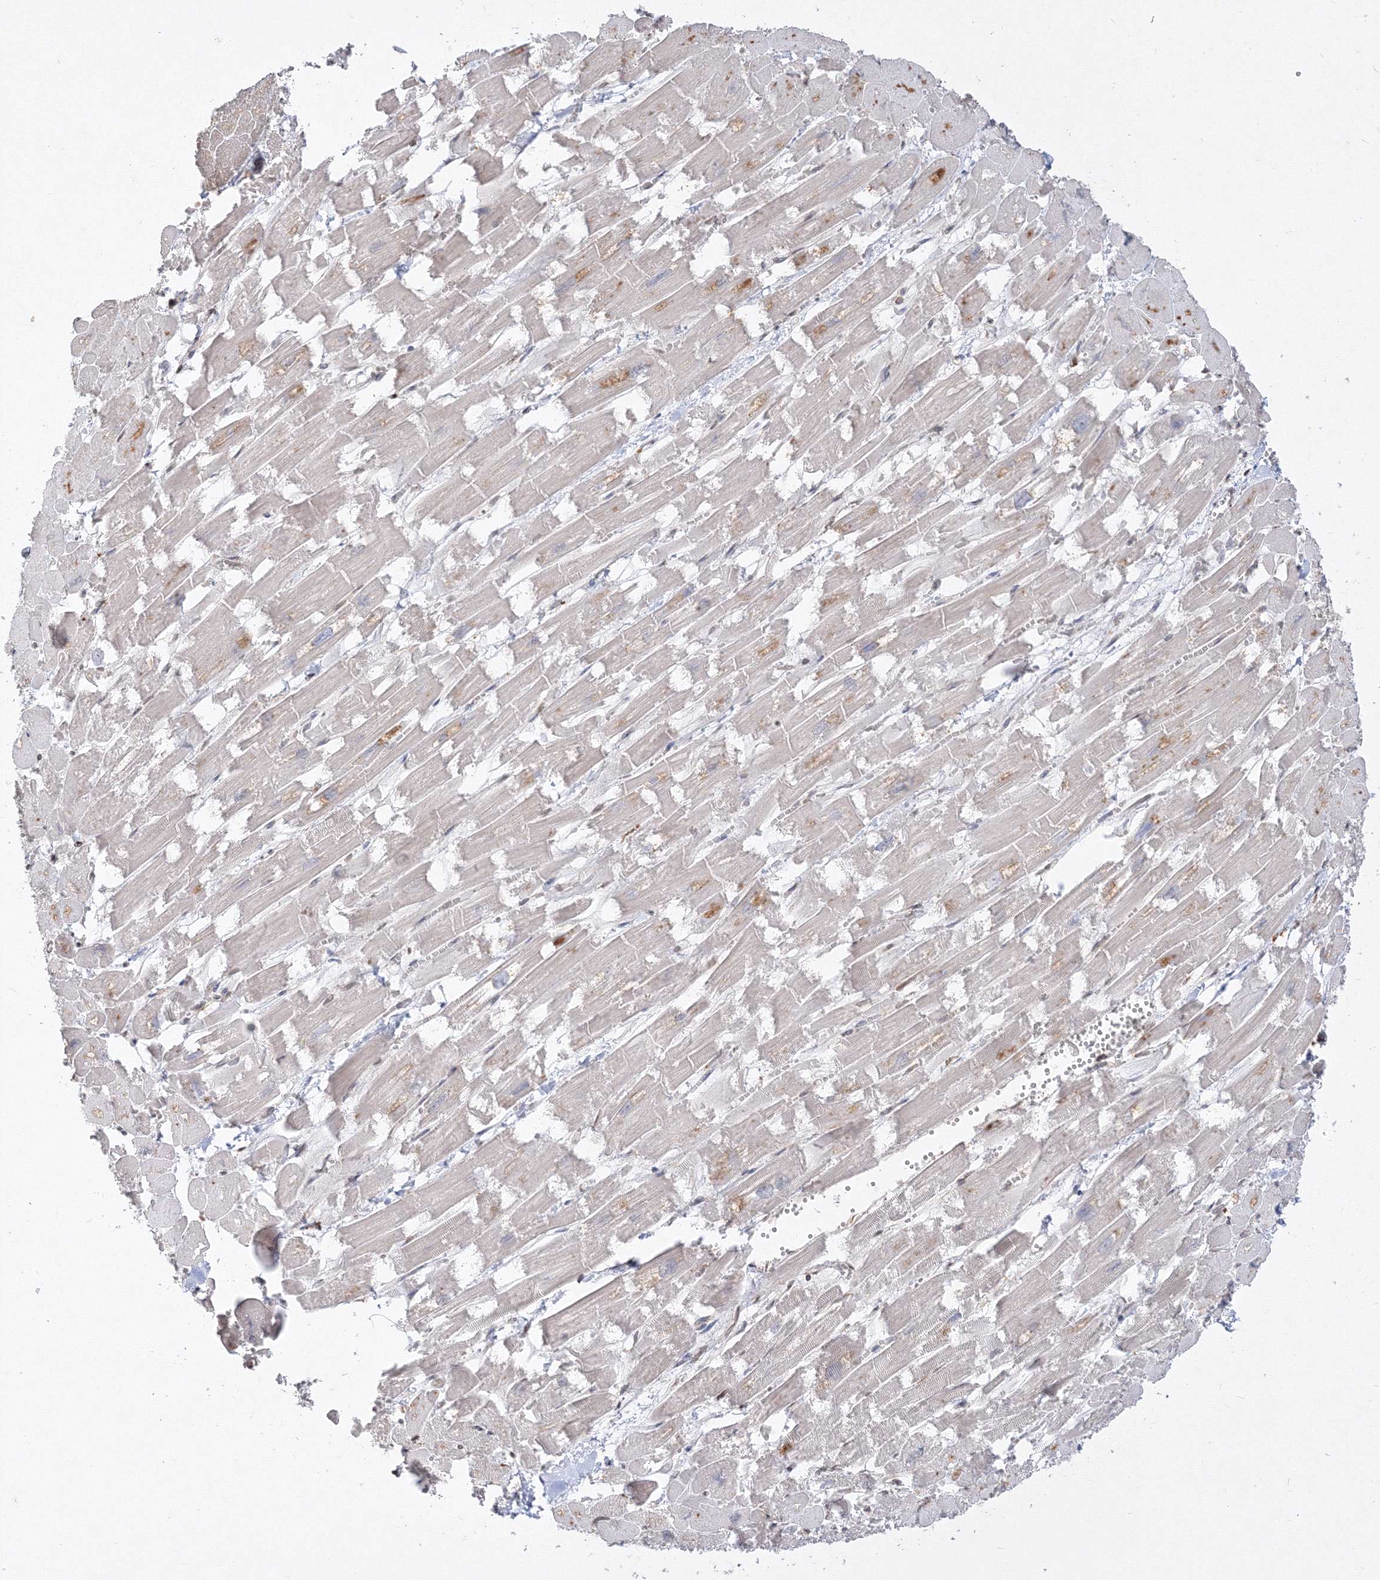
{"staining": {"intensity": "strong", "quantity": "<25%", "location": "cytoplasmic/membranous,nuclear"}, "tissue": "heart muscle", "cell_type": "Cardiomyocytes", "image_type": "normal", "snomed": [{"axis": "morphology", "description": "Normal tissue, NOS"}, {"axis": "topography", "description": "Heart"}], "caption": "Protein analysis of benign heart muscle shows strong cytoplasmic/membranous,nuclear positivity in approximately <25% of cardiomyocytes. Nuclei are stained in blue.", "gene": "TMEM50B", "patient": {"sex": "male", "age": 54}}